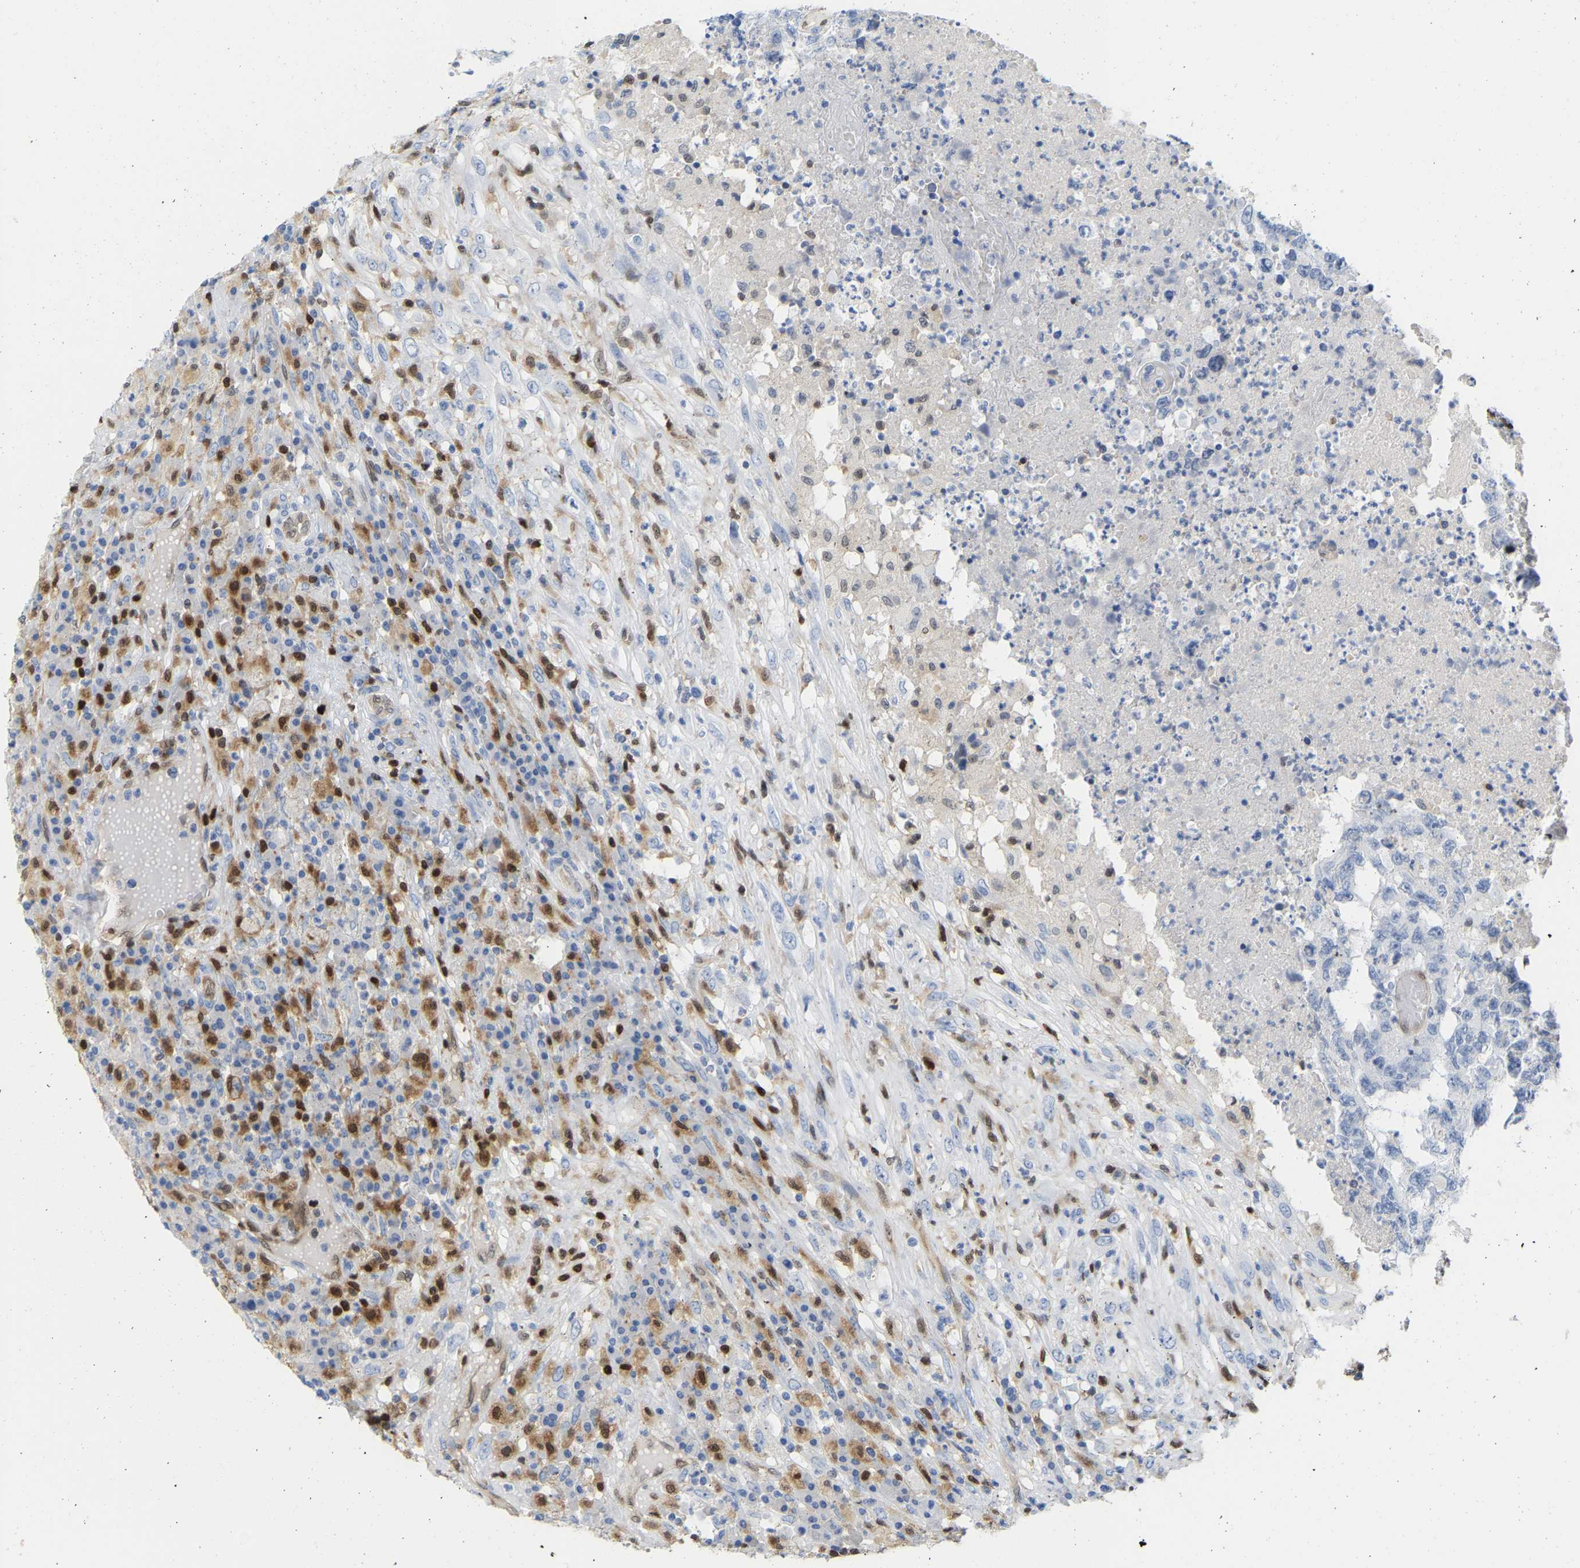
{"staining": {"intensity": "negative", "quantity": "none", "location": "none"}, "tissue": "testis cancer", "cell_type": "Tumor cells", "image_type": "cancer", "snomed": [{"axis": "morphology", "description": "Necrosis, NOS"}, {"axis": "morphology", "description": "Carcinoma, Embryonal, NOS"}, {"axis": "topography", "description": "Testis"}], "caption": "Tumor cells show no significant staining in testis cancer.", "gene": "GIMAP4", "patient": {"sex": "male", "age": 19}}